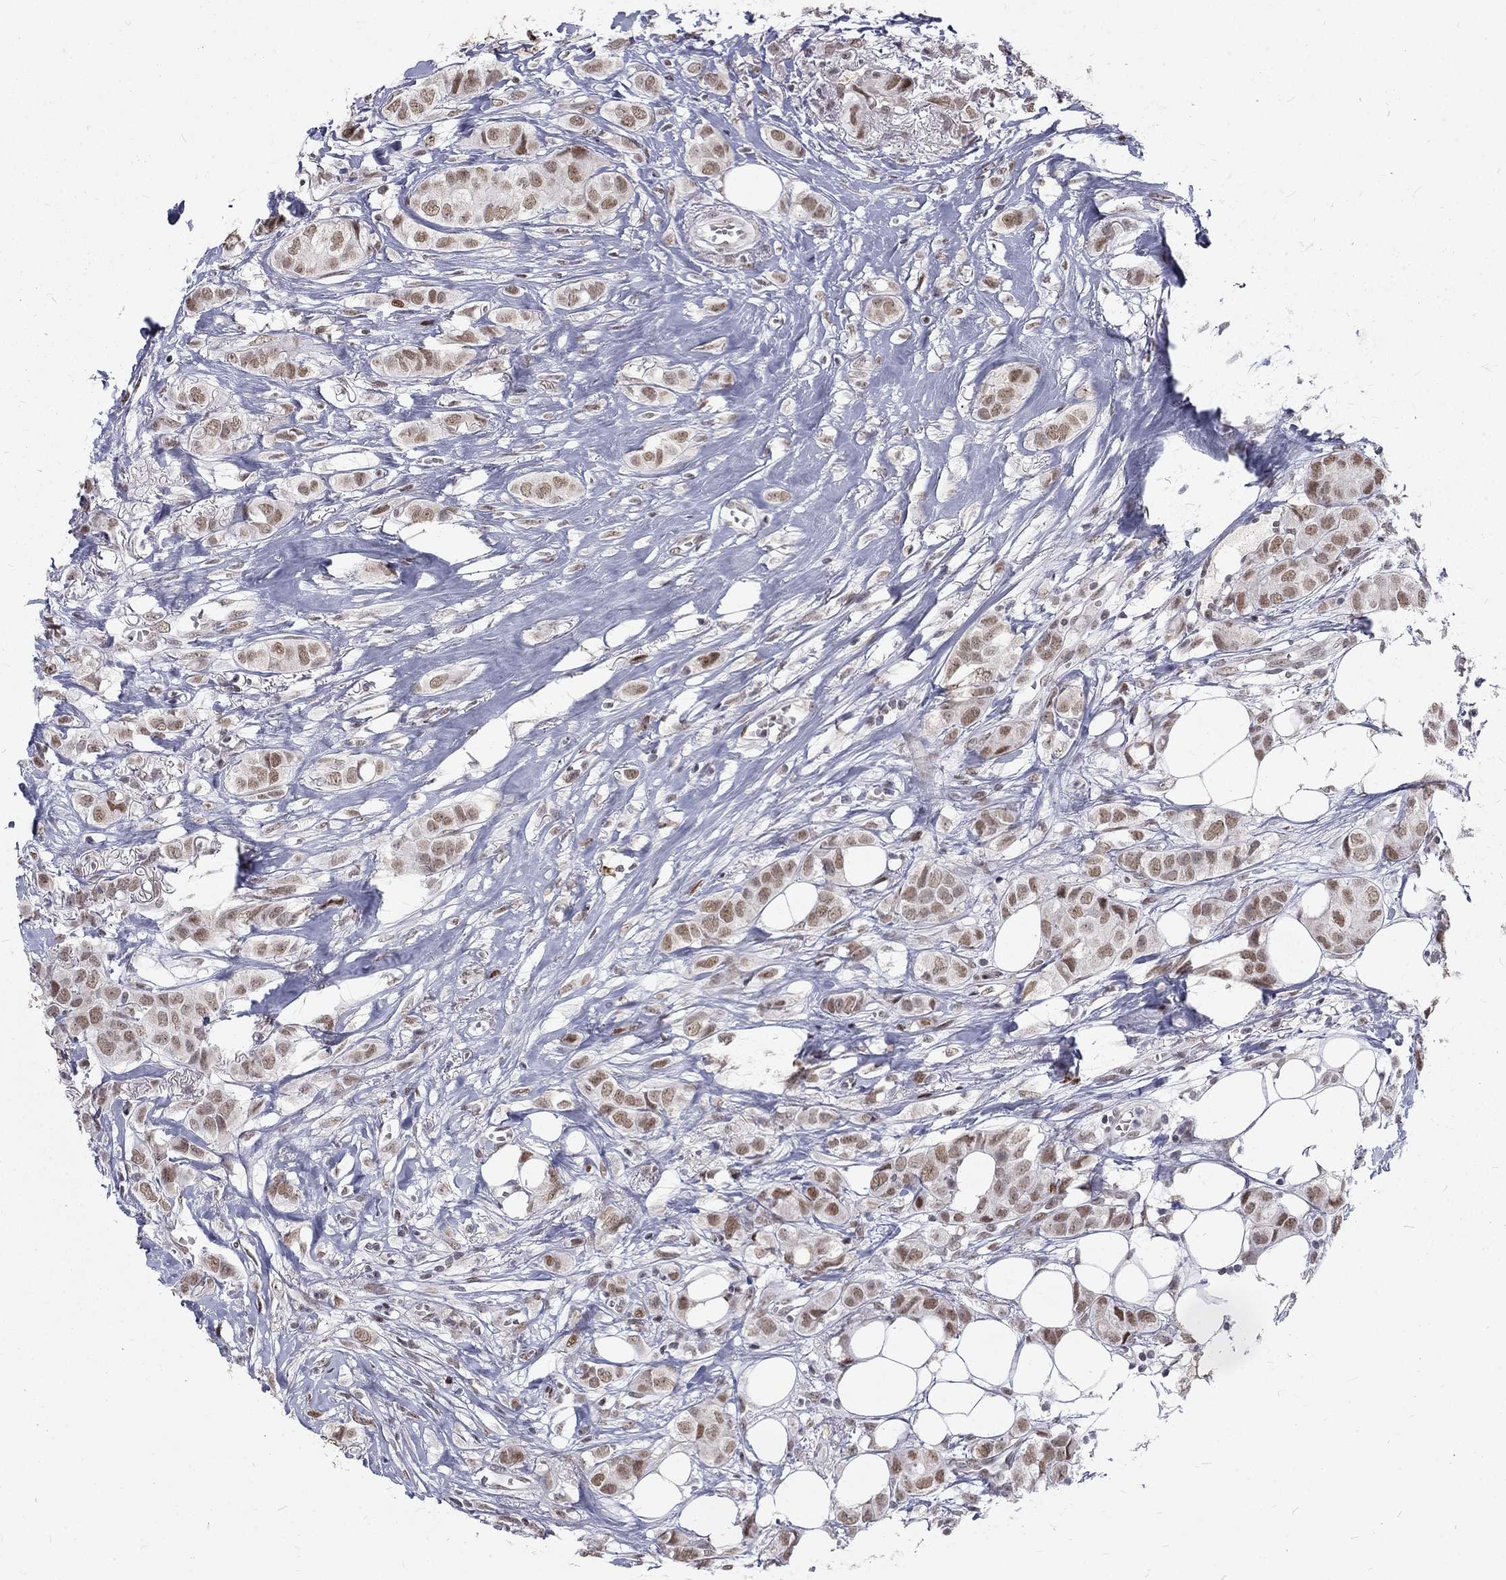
{"staining": {"intensity": "moderate", "quantity": ">75%", "location": "nuclear"}, "tissue": "breast cancer", "cell_type": "Tumor cells", "image_type": "cancer", "snomed": [{"axis": "morphology", "description": "Duct carcinoma"}, {"axis": "topography", "description": "Breast"}], "caption": "DAB (3,3'-diaminobenzidine) immunohistochemical staining of invasive ductal carcinoma (breast) demonstrates moderate nuclear protein expression in about >75% of tumor cells.", "gene": "TCEAL1", "patient": {"sex": "female", "age": 85}}